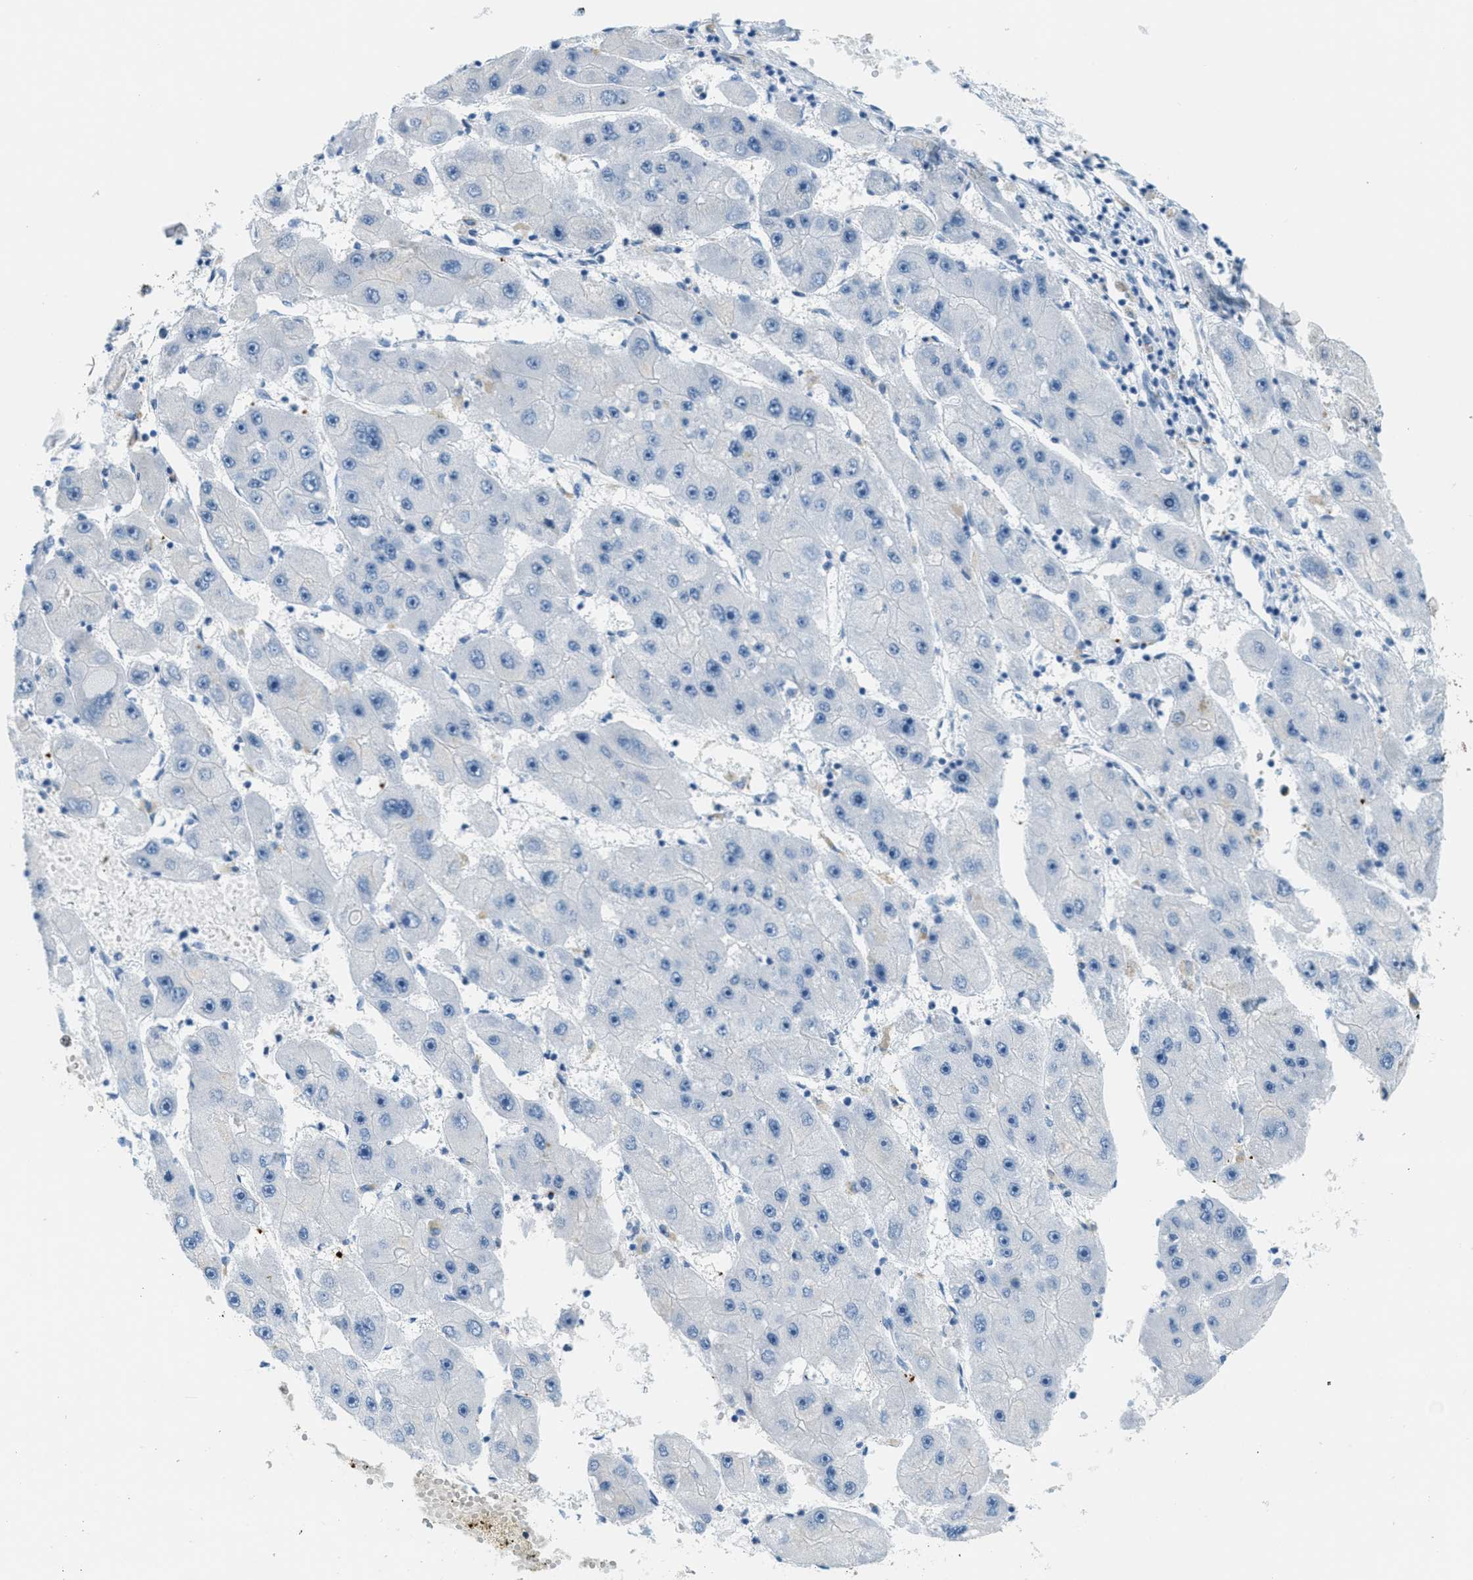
{"staining": {"intensity": "negative", "quantity": "none", "location": "none"}, "tissue": "liver cancer", "cell_type": "Tumor cells", "image_type": "cancer", "snomed": [{"axis": "morphology", "description": "Carcinoma, Hepatocellular, NOS"}, {"axis": "topography", "description": "Liver"}], "caption": "This is an immunohistochemistry (IHC) image of liver cancer. There is no staining in tumor cells.", "gene": "PPBP", "patient": {"sex": "female", "age": 61}}